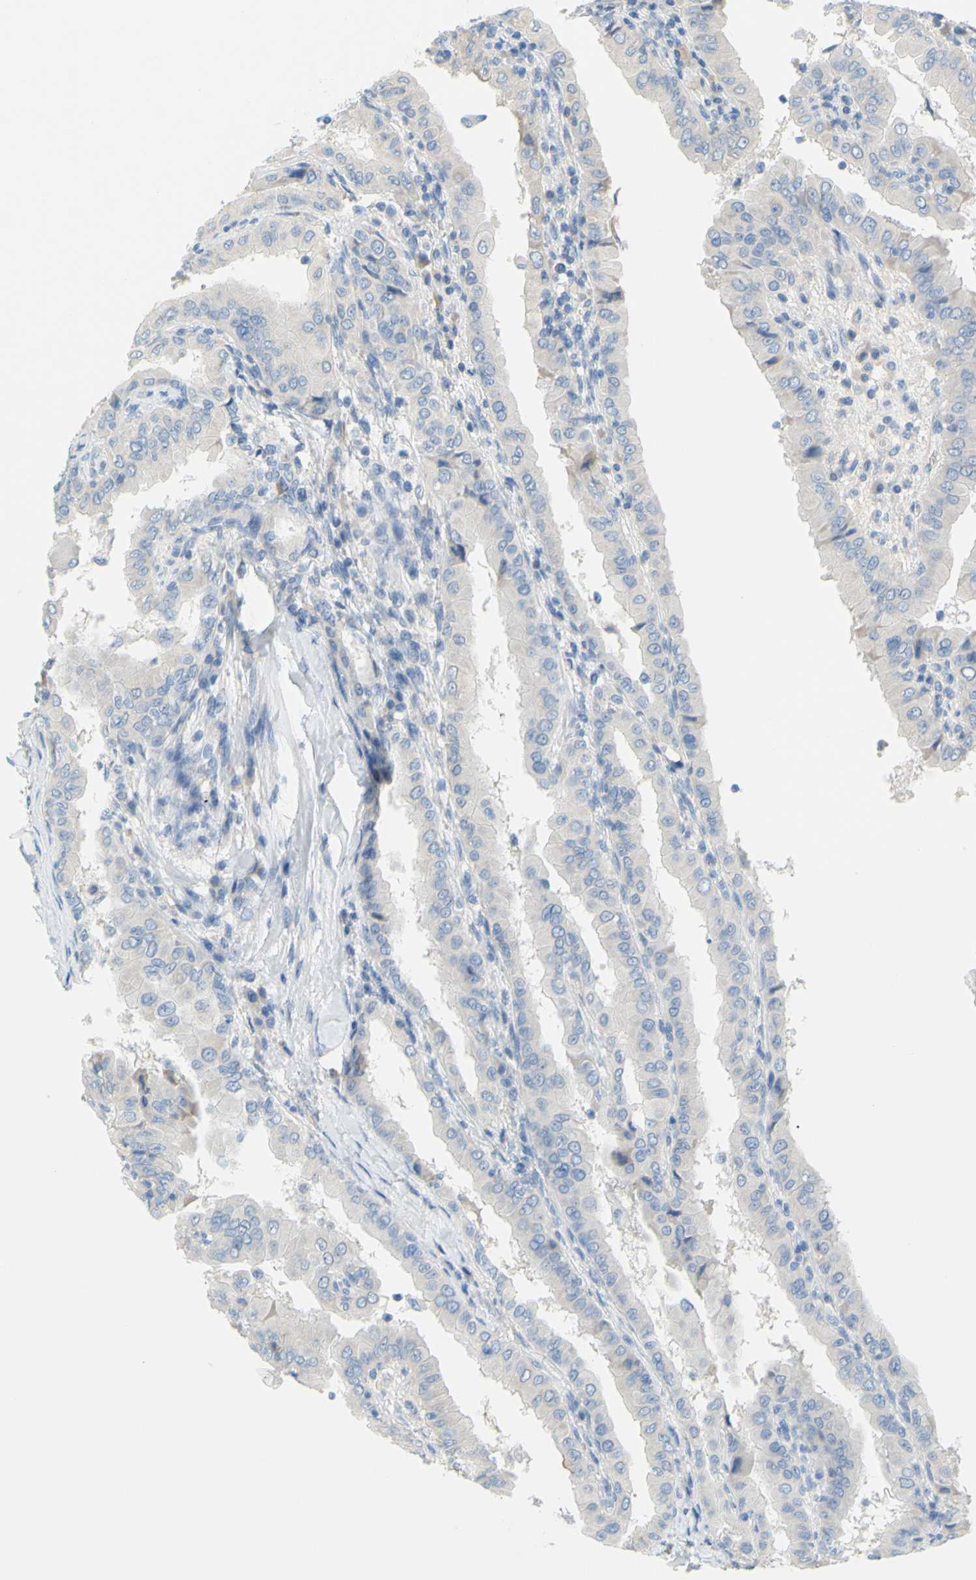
{"staining": {"intensity": "negative", "quantity": "none", "location": "none"}, "tissue": "thyroid cancer", "cell_type": "Tumor cells", "image_type": "cancer", "snomed": [{"axis": "morphology", "description": "Papillary adenocarcinoma, NOS"}, {"axis": "topography", "description": "Thyroid gland"}], "caption": "A photomicrograph of human thyroid cancer is negative for staining in tumor cells.", "gene": "SLC1A2", "patient": {"sex": "male", "age": 33}}